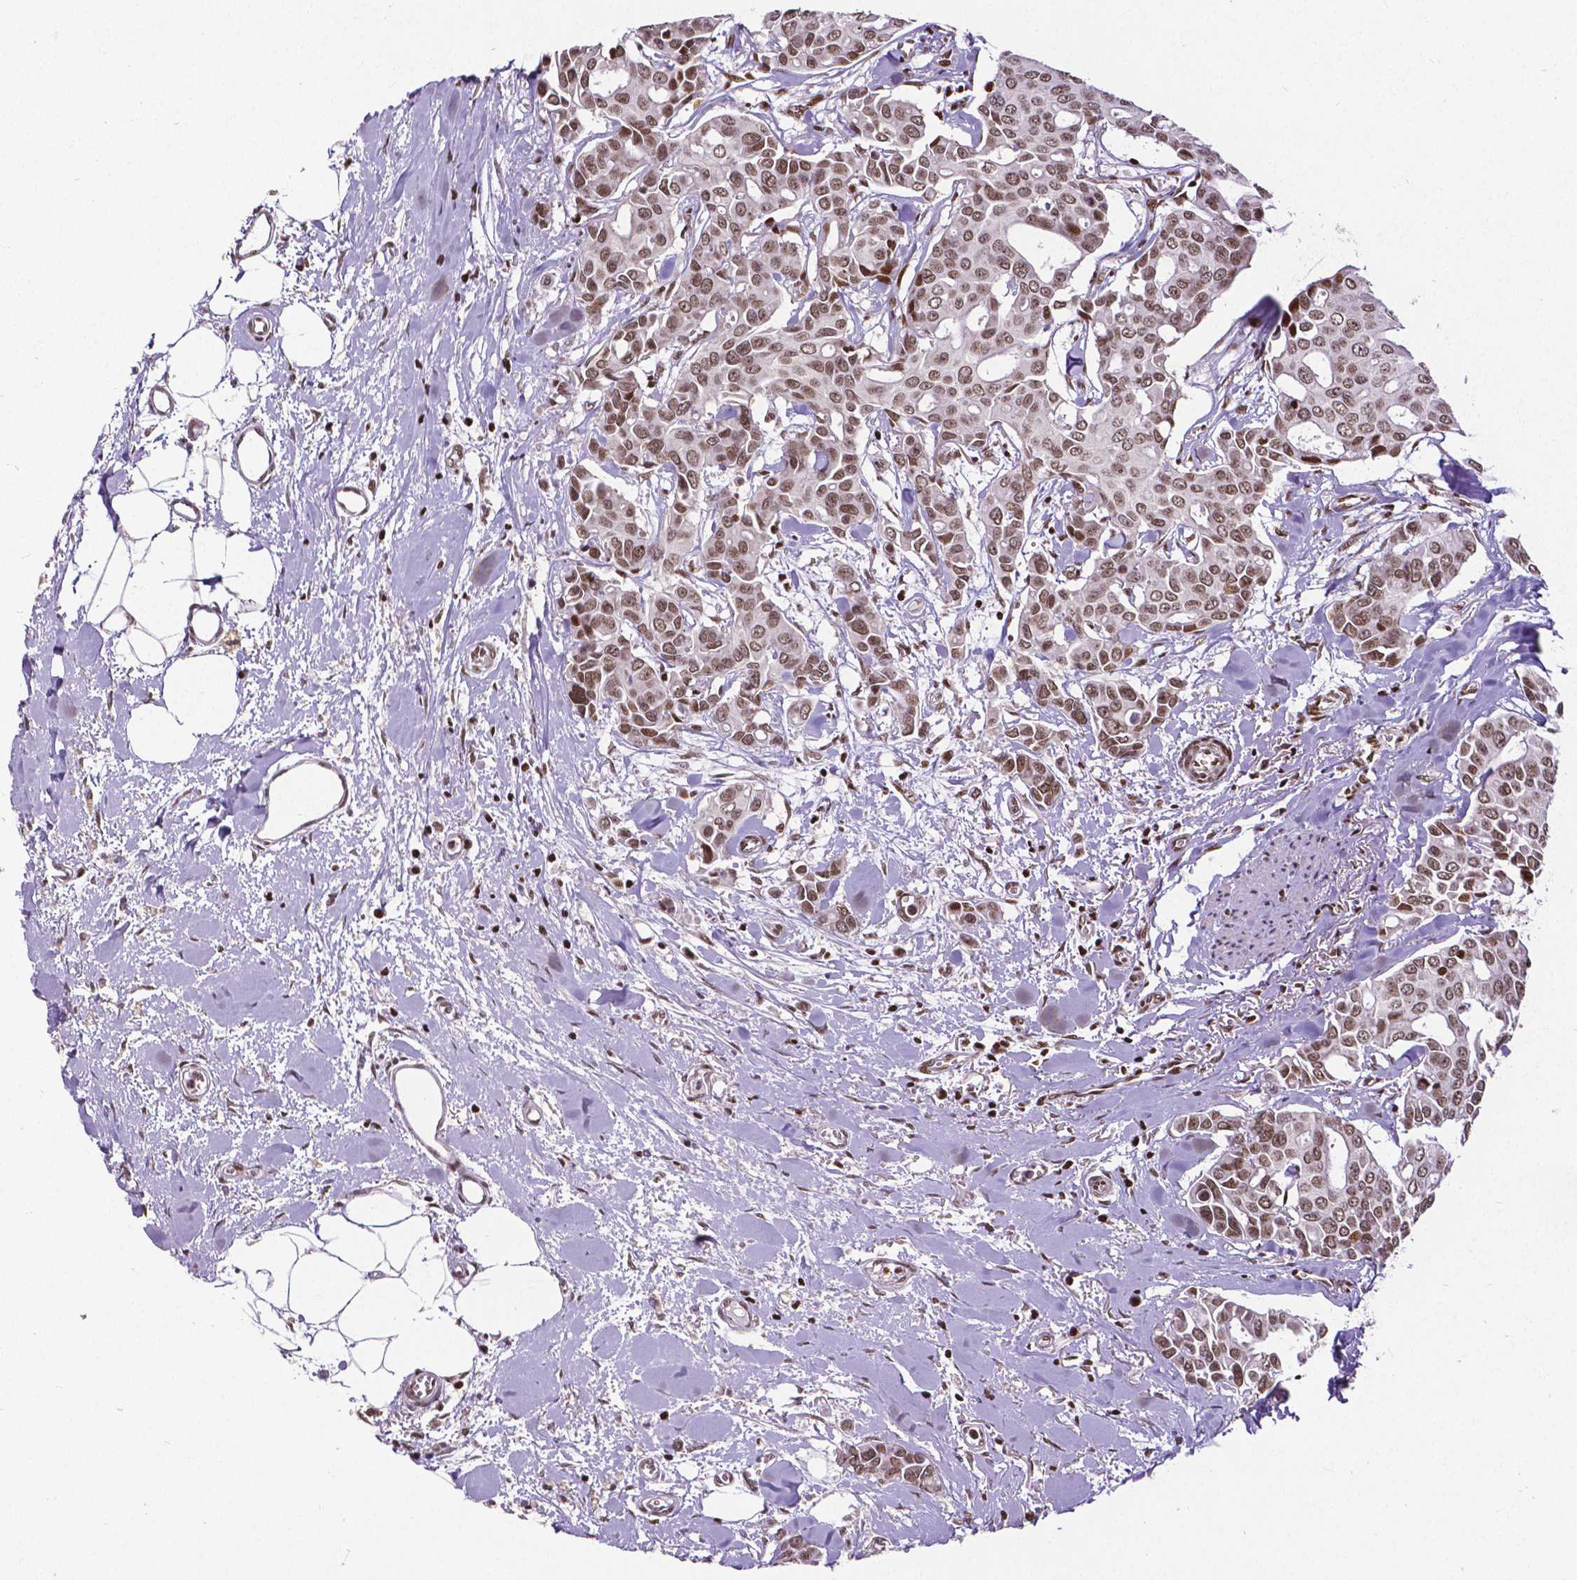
{"staining": {"intensity": "moderate", "quantity": ">75%", "location": "nuclear"}, "tissue": "breast cancer", "cell_type": "Tumor cells", "image_type": "cancer", "snomed": [{"axis": "morphology", "description": "Duct carcinoma"}, {"axis": "topography", "description": "Breast"}], "caption": "Protein positivity by IHC exhibits moderate nuclear expression in approximately >75% of tumor cells in infiltrating ductal carcinoma (breast).", "gene": "CTCF", "patient": {"sex": "female", "age": 54}}